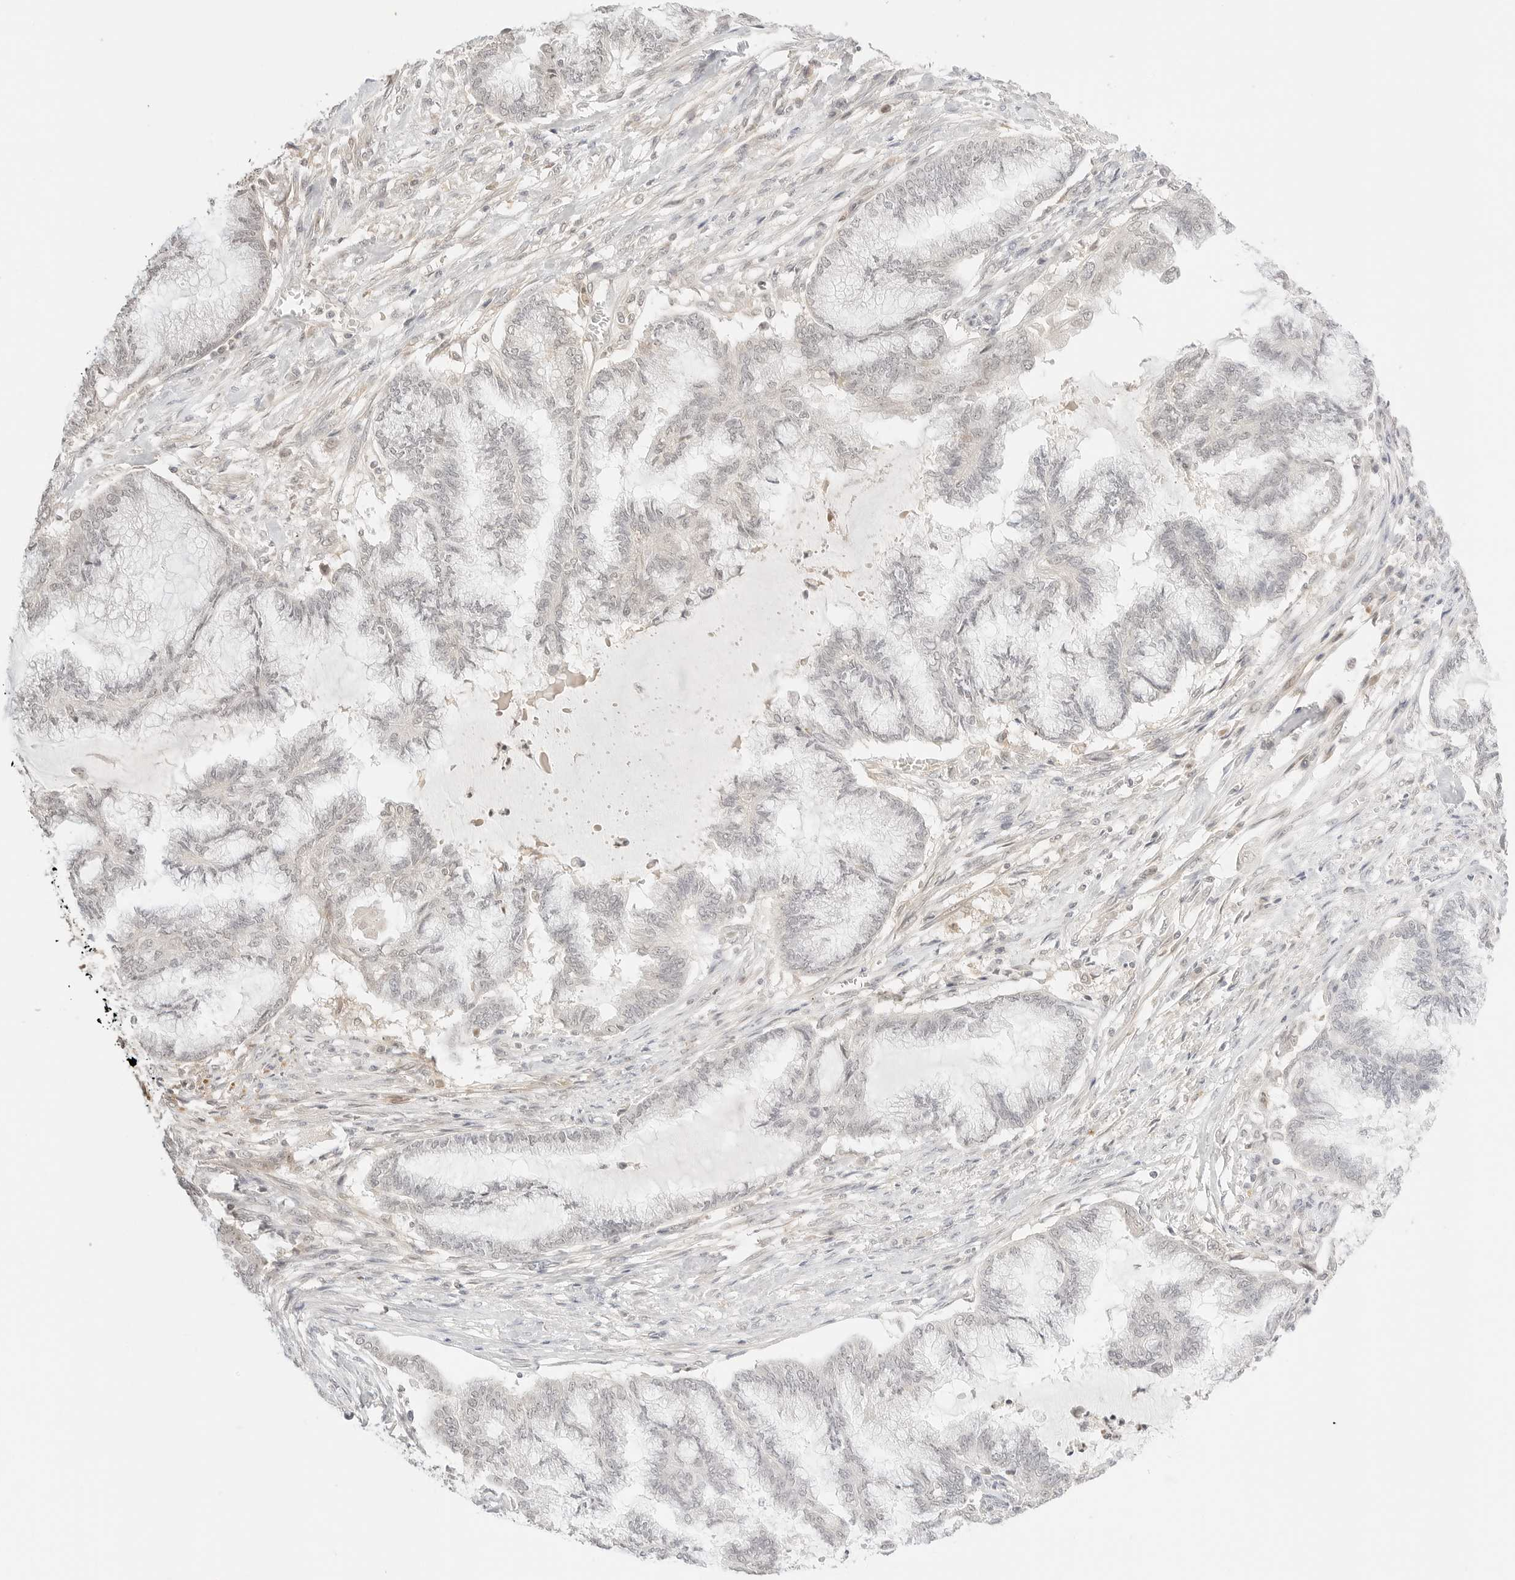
{"staining": {"intensity": "negative", "quantity": "none", "location": "none"}, "tissue": "endometrial cancer", "cell_type": "Tumor cells", "image_type": "cancer", "snomed": [{"axis": "morphology", "description": "Adenocarcinoma, NOS"}, {"axis": "topography", "description": "Endometrium"}], "caption": "DAB immunohistochemical staining of human adenocarcinoma (endometrial) demonstrates no significant staining in tumor cells. Nuclei are stained in blue.", "gene": "RPS6KL1", "patient": {"sex": "female", "age": 86}}